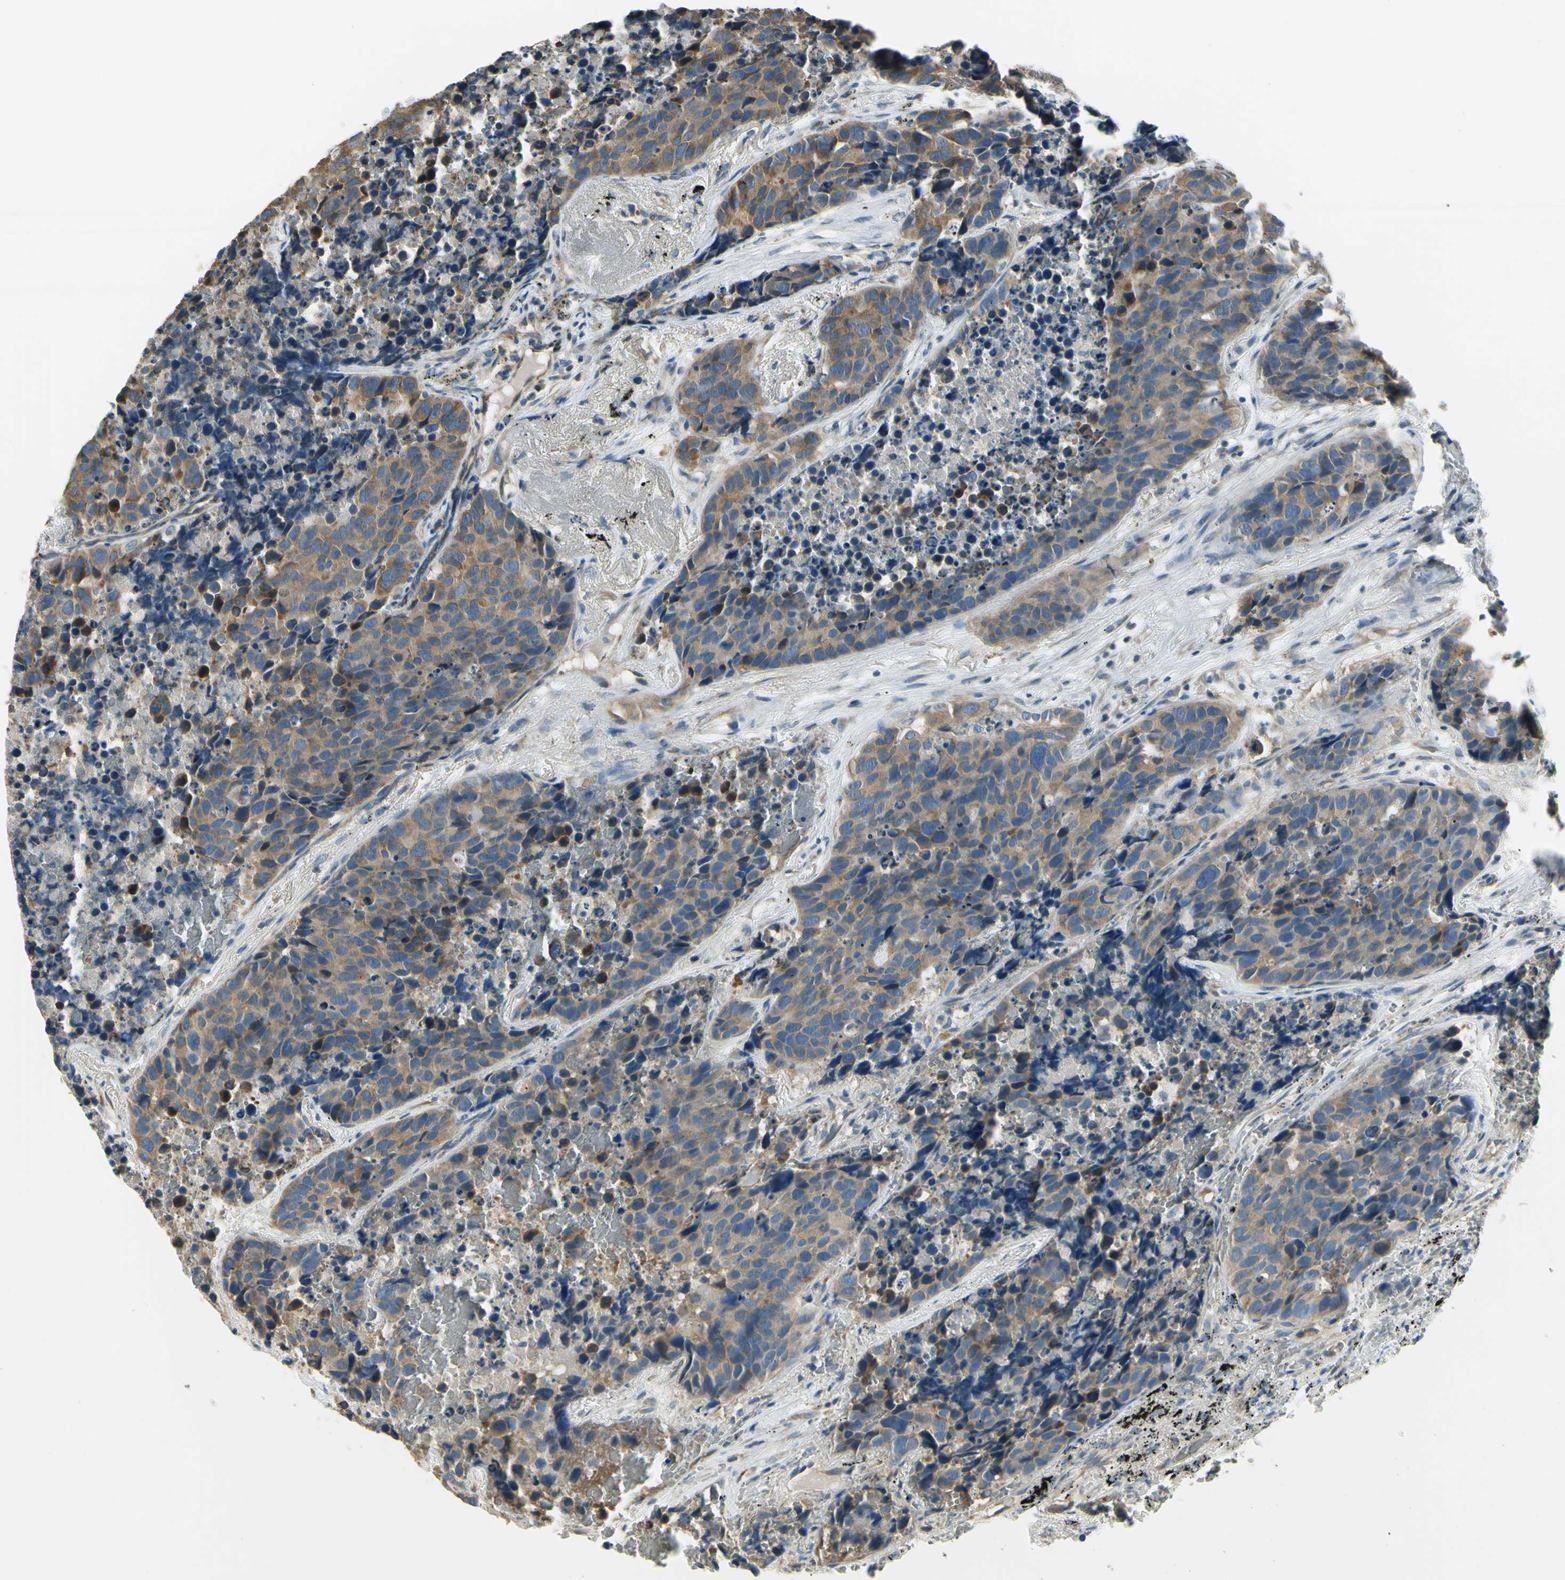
{"staining": {"intensity": "moderate", "quantity": ">75%", "location": "cytoplasmic/membranous"}, "tissue": "carcinoid", "cell_type": "Tumor cells", "image_type": "cancer", "snomed": [{"axis": "morphology", "description": "Carcinoid, malignant, NOS"}, {"axis": "topography", "description": "Lung"}], "caption": "Immunohistochemical staining of carcinoid (malignant) displays moderate cytoplasmic/membranous protein expression in approximately >75% of tumor cells.", "gene": "IGDCC4", "patient": {"sex": "male", "age": 60}}